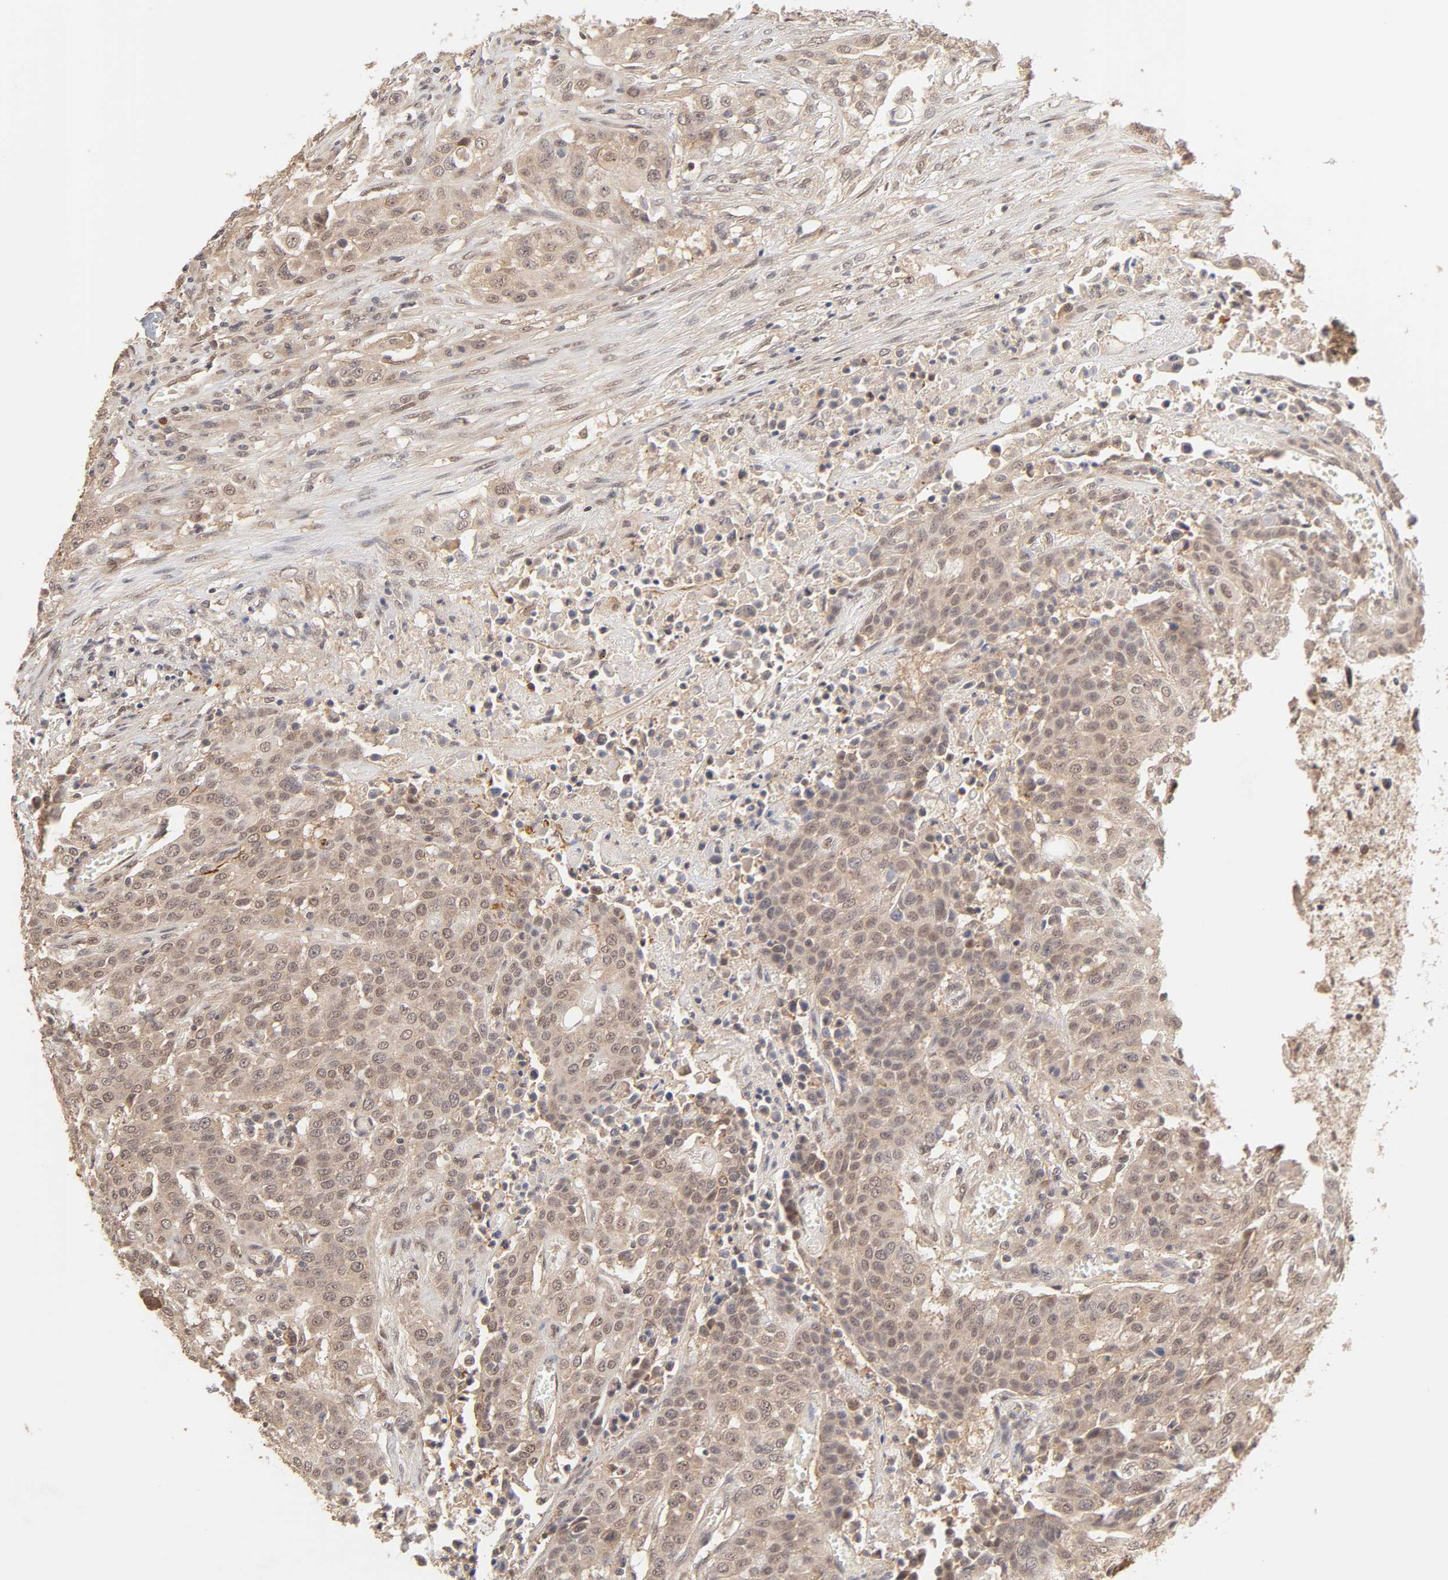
{"staining": {"intensity": "weak", "quantity": ">75%", "location": "cytoplasmic/membranous"}, "tissue": "urothelial cancer", "cell_type": "Tumor cells", "image_type": "cancer", "snomed": [{"axis": "morphology", "description": "Urothelial carcinoma, High grade"}, {"axis": "topography", "description": "Urinary bladder"}], "caption": "Protein staining displays weak cytoplasmic/membranous staining in approximately >75% of tumor cells in urothelial carcinoma (high-grade).", "gene": "MAPK1", "patient": {"sex": "male", "age": 74}}